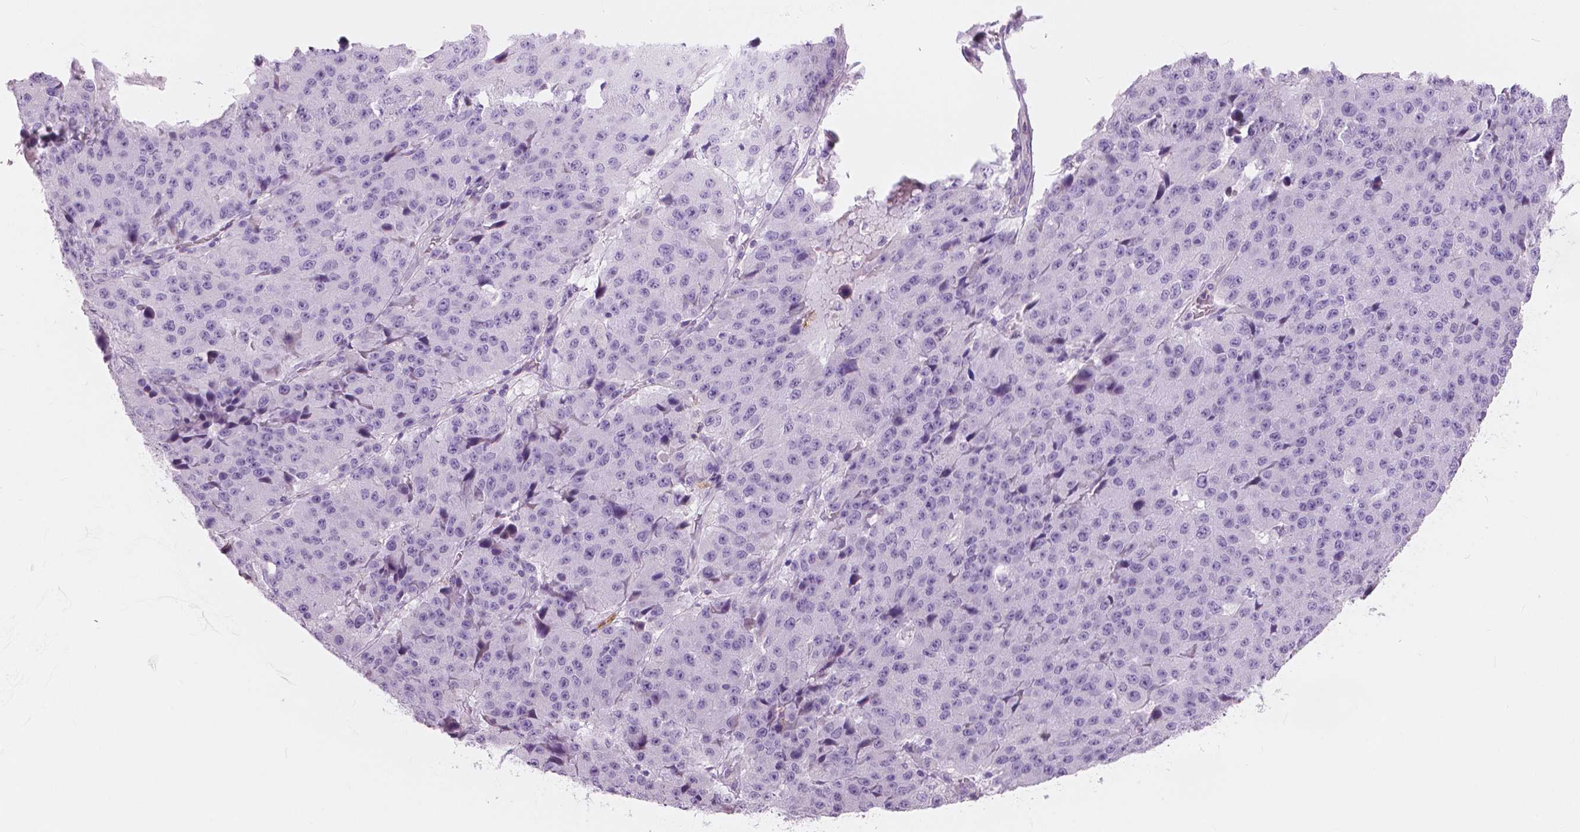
{"staining": {"intensity": "negative", "quantity": "none", "location": "none"}, "tissue": "stomach cancer", "cell_type": "Tumor cells", "image_type": "cancer", "snomed": [{"axis": "morphology", "description": "Adenocarcinoma, NOS"}, {"axis": "topography", "description": "Stomach"}], "caption": "Image shows no protein staining in tumor cells of adenocarcinoma (stomach) tissue.", "gene": "CXCR2", "patient": {"sex": "male", "age": 71}}